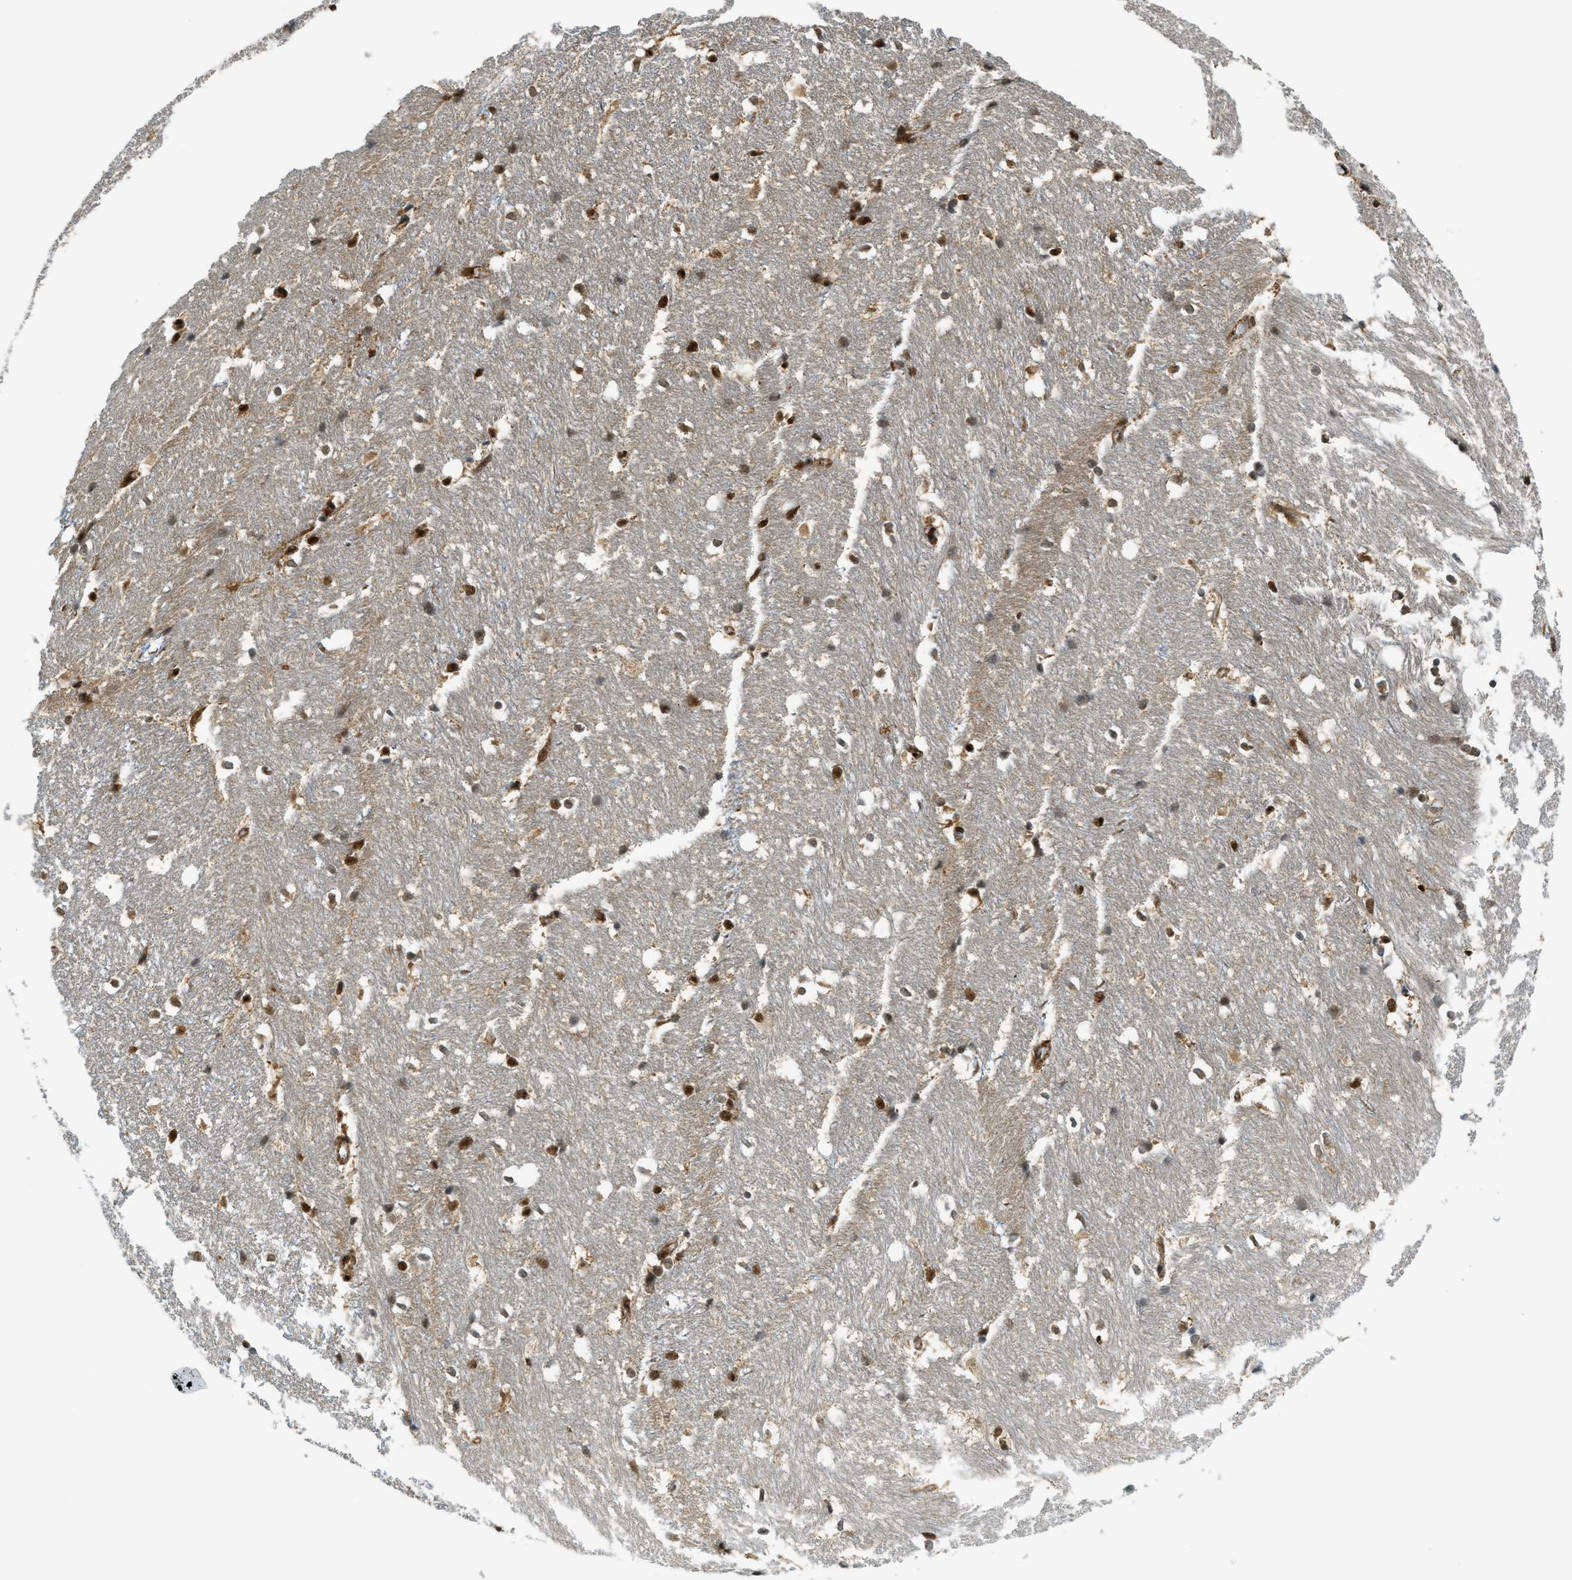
{"staining": {"intensity": "strong", "quantity": "25%-75%", "location": "nuclear"}, "tissue": "hippocampus", "cell_type": "Glial cells", "image_type": "normal", "snomed": [{"axis": "morphology", "description": "Normal tissue, NOS"}, {"axis": "topography", "description": "Hippocampus"}], "caption": "Immunohistochemistry (IHC) photomicrograph of normal human hippocampus stained for a protein (brown), which shows high levels of strong nuclear positivity in approximately 25%-75% of glial cells.", "gene": "TNPO1", "patient": {"sex": "female", "age": 19}}